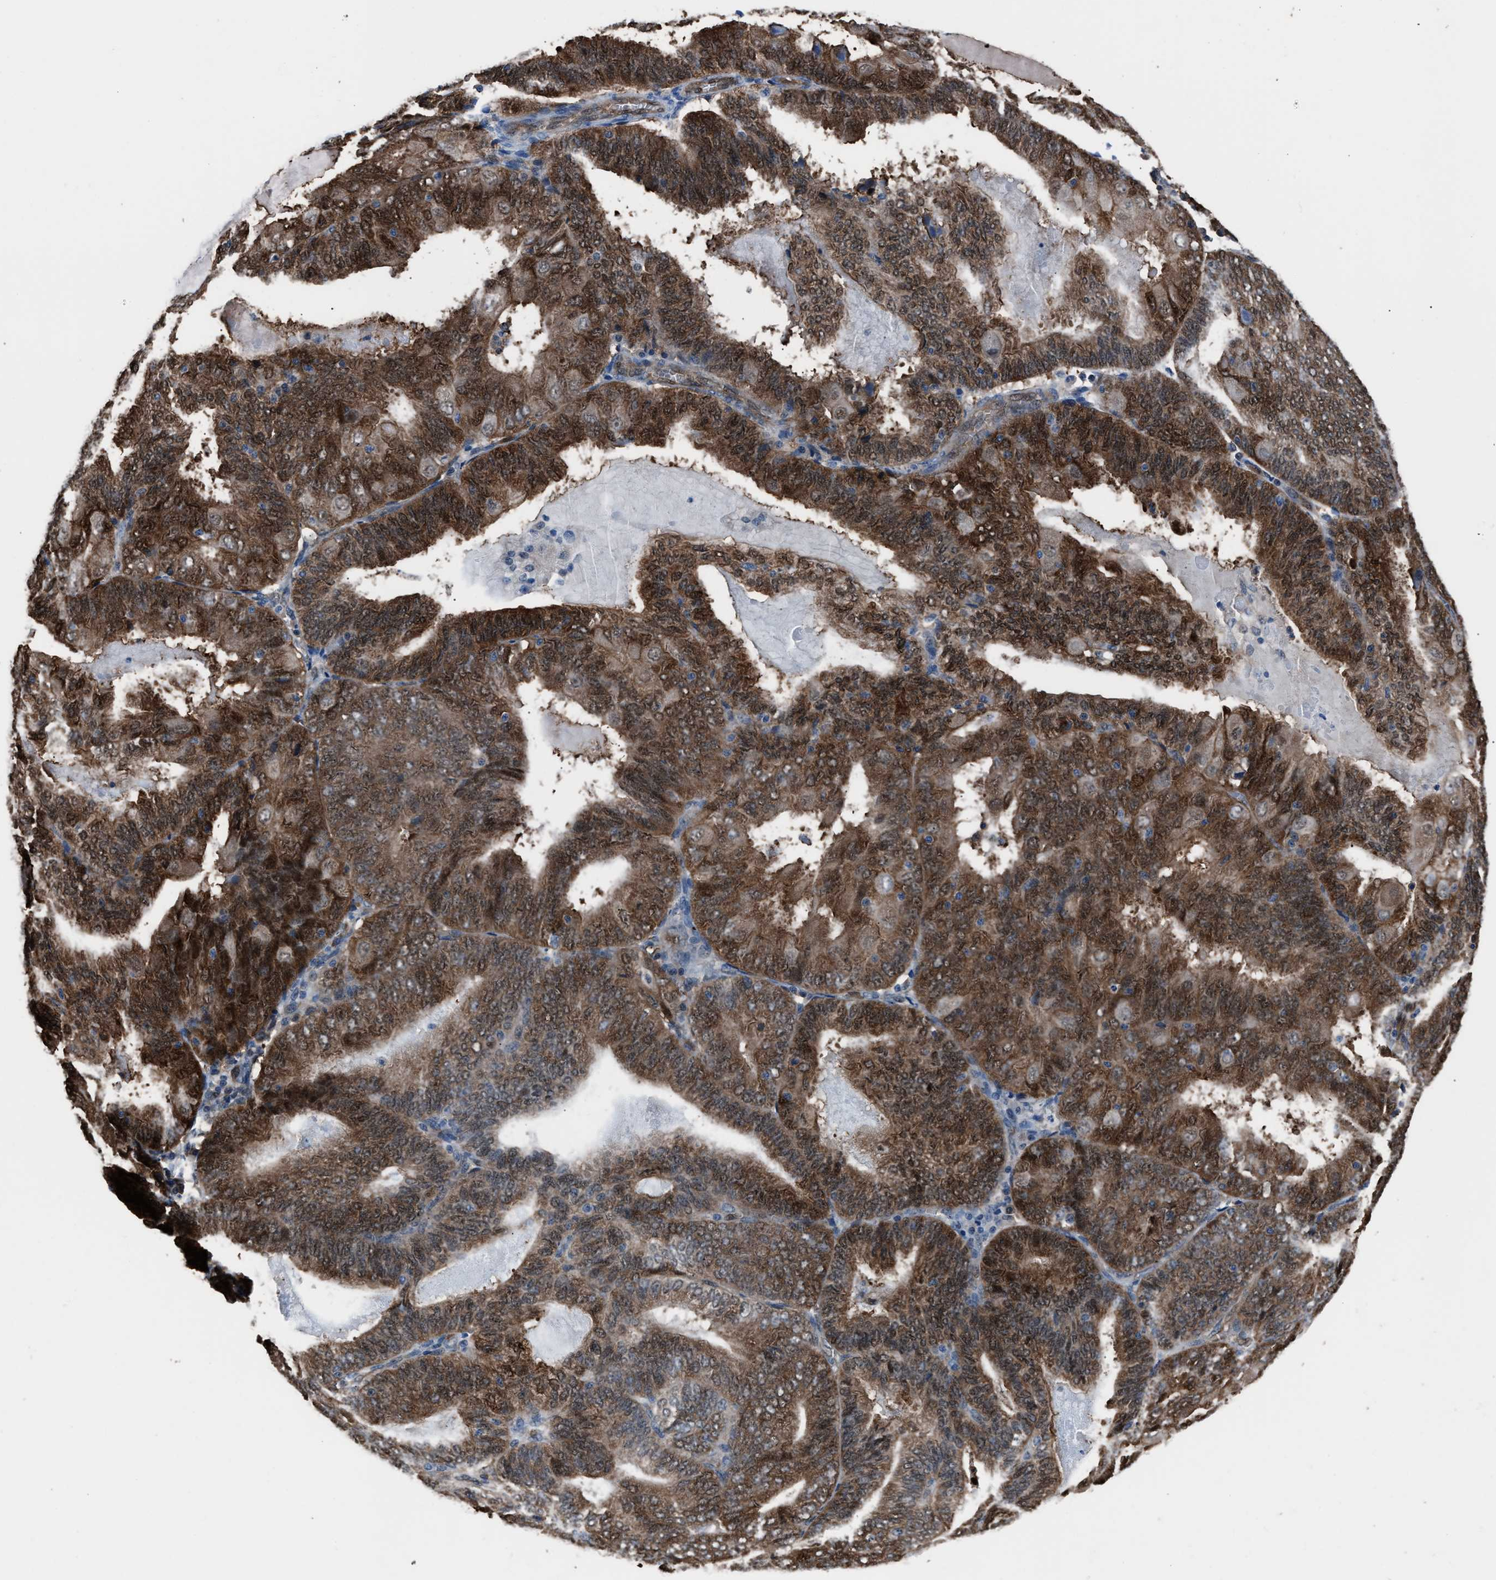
{"staining": {"intensity": "strong", "quantity": "25%-75%", "location": "cytoplasmic/membranous,nuclear"}, "tissue": "endometrial cancer", "cell_type": "Tumor cells", "image_type": "cancer", "snomed": [{"axis": "morphology", "description": "Adenocarcinoma, NOS"}, {"axis": "topography", "description": "Endometrium"}], "caption": "This photomicrograph demonstrates endometrial cancer (adenocarcinoma) stained with immunohistochemistry (IHC) to label a protein in brown. The cytoplasmic/membranous and nuclear of tumor cells show strong positivity for the protein. Nuclei are counter-stained blue.", "gene": "PPA1", "patient": {"sex": "female", "age": 81}}